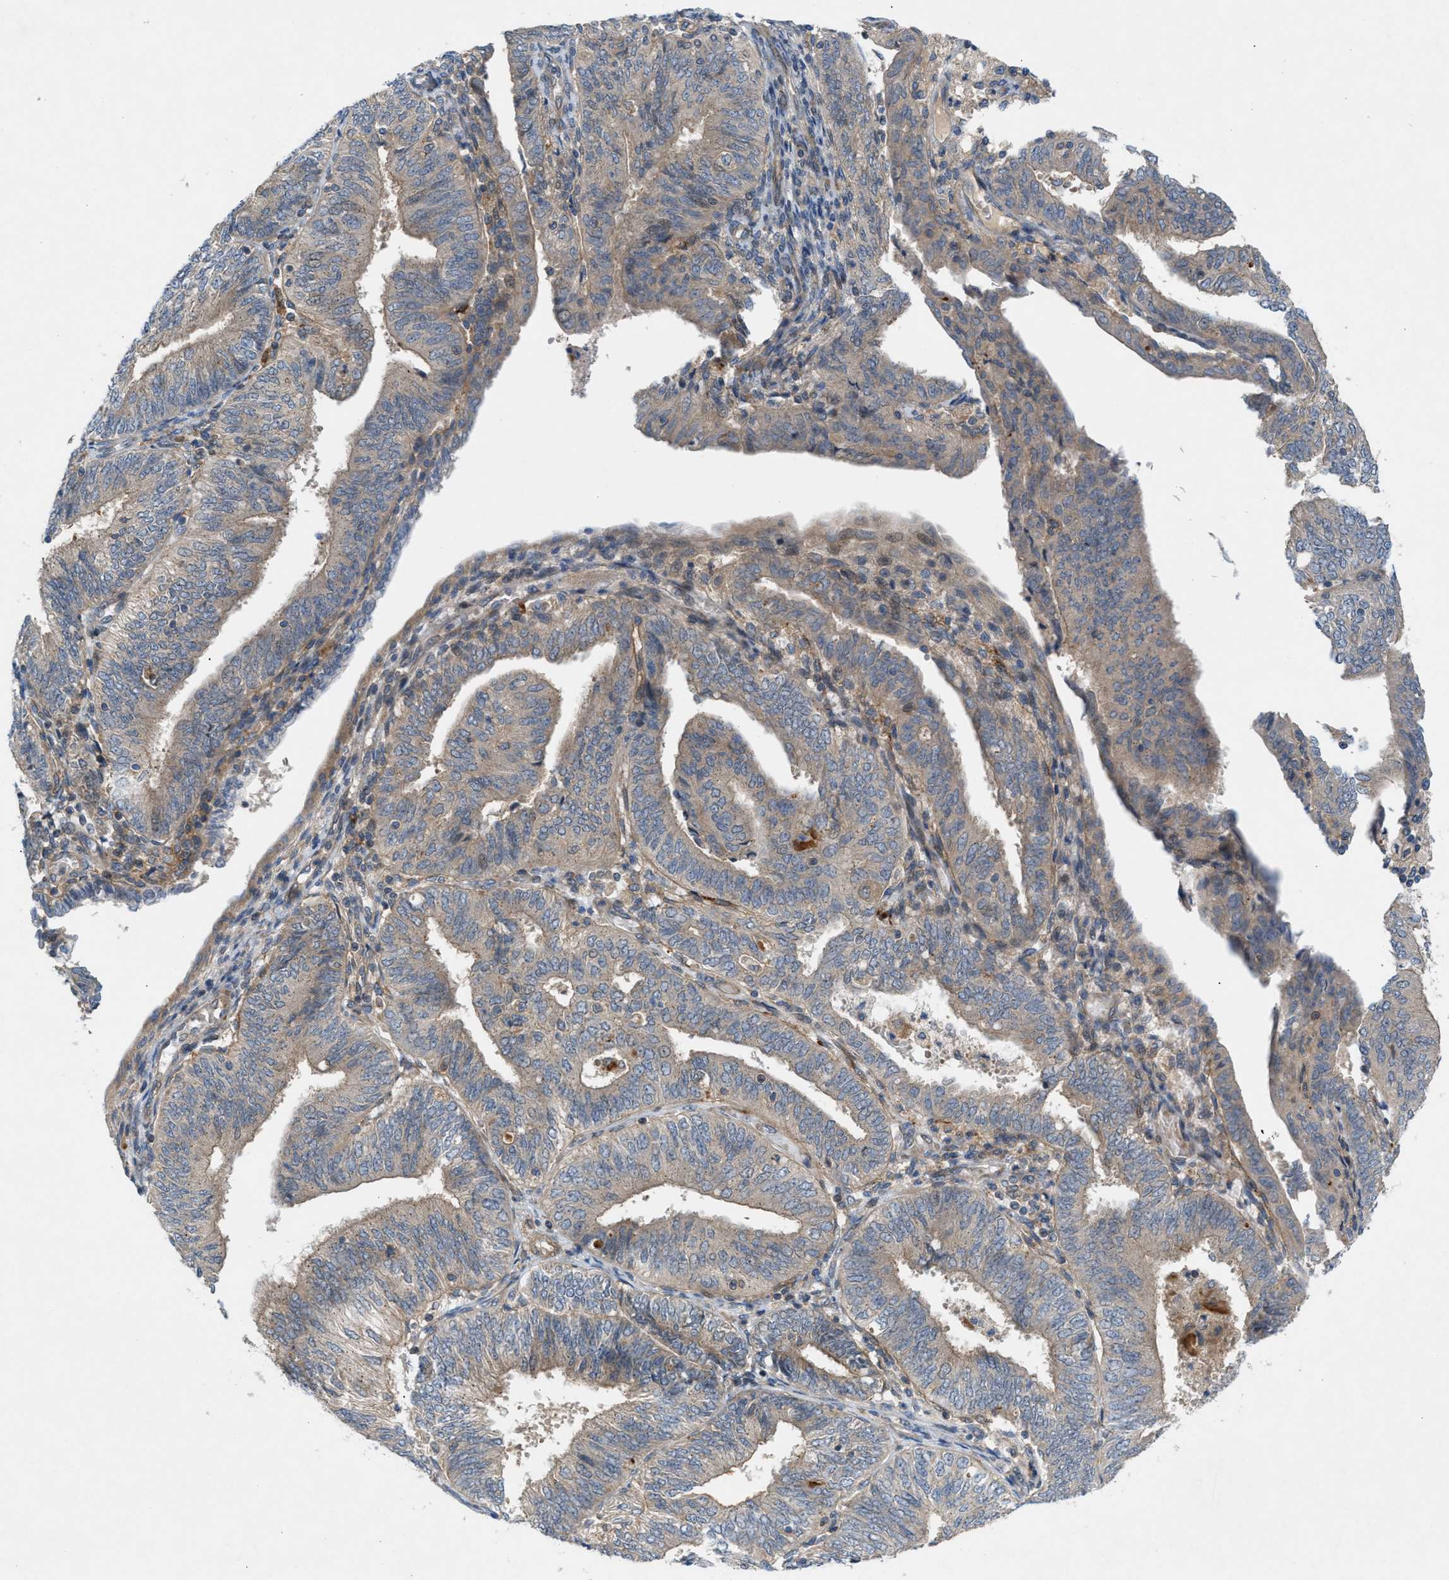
{"staining": {"intensity": "weak", "quantity": ">75%", "location": "cytoplasmic/membranous"}, "tissue": "endometrial cancer", "cell_type": "Tumor cells", "image_type": "cancer", "snomed": [{"axis": "morphology", "description": "Adenocarcinoma, NOS"}, {"axis": "topography", "description": "Endometrium"}], "caption": "Human endometrial adenocarcinoma stained for a protein (brown) displays weak cytoplasmic/membranous positive expression in approximately >75% of tumor cells.", "gene": "CYB5D1", "patient": {"sex": "female", "age": 58}}